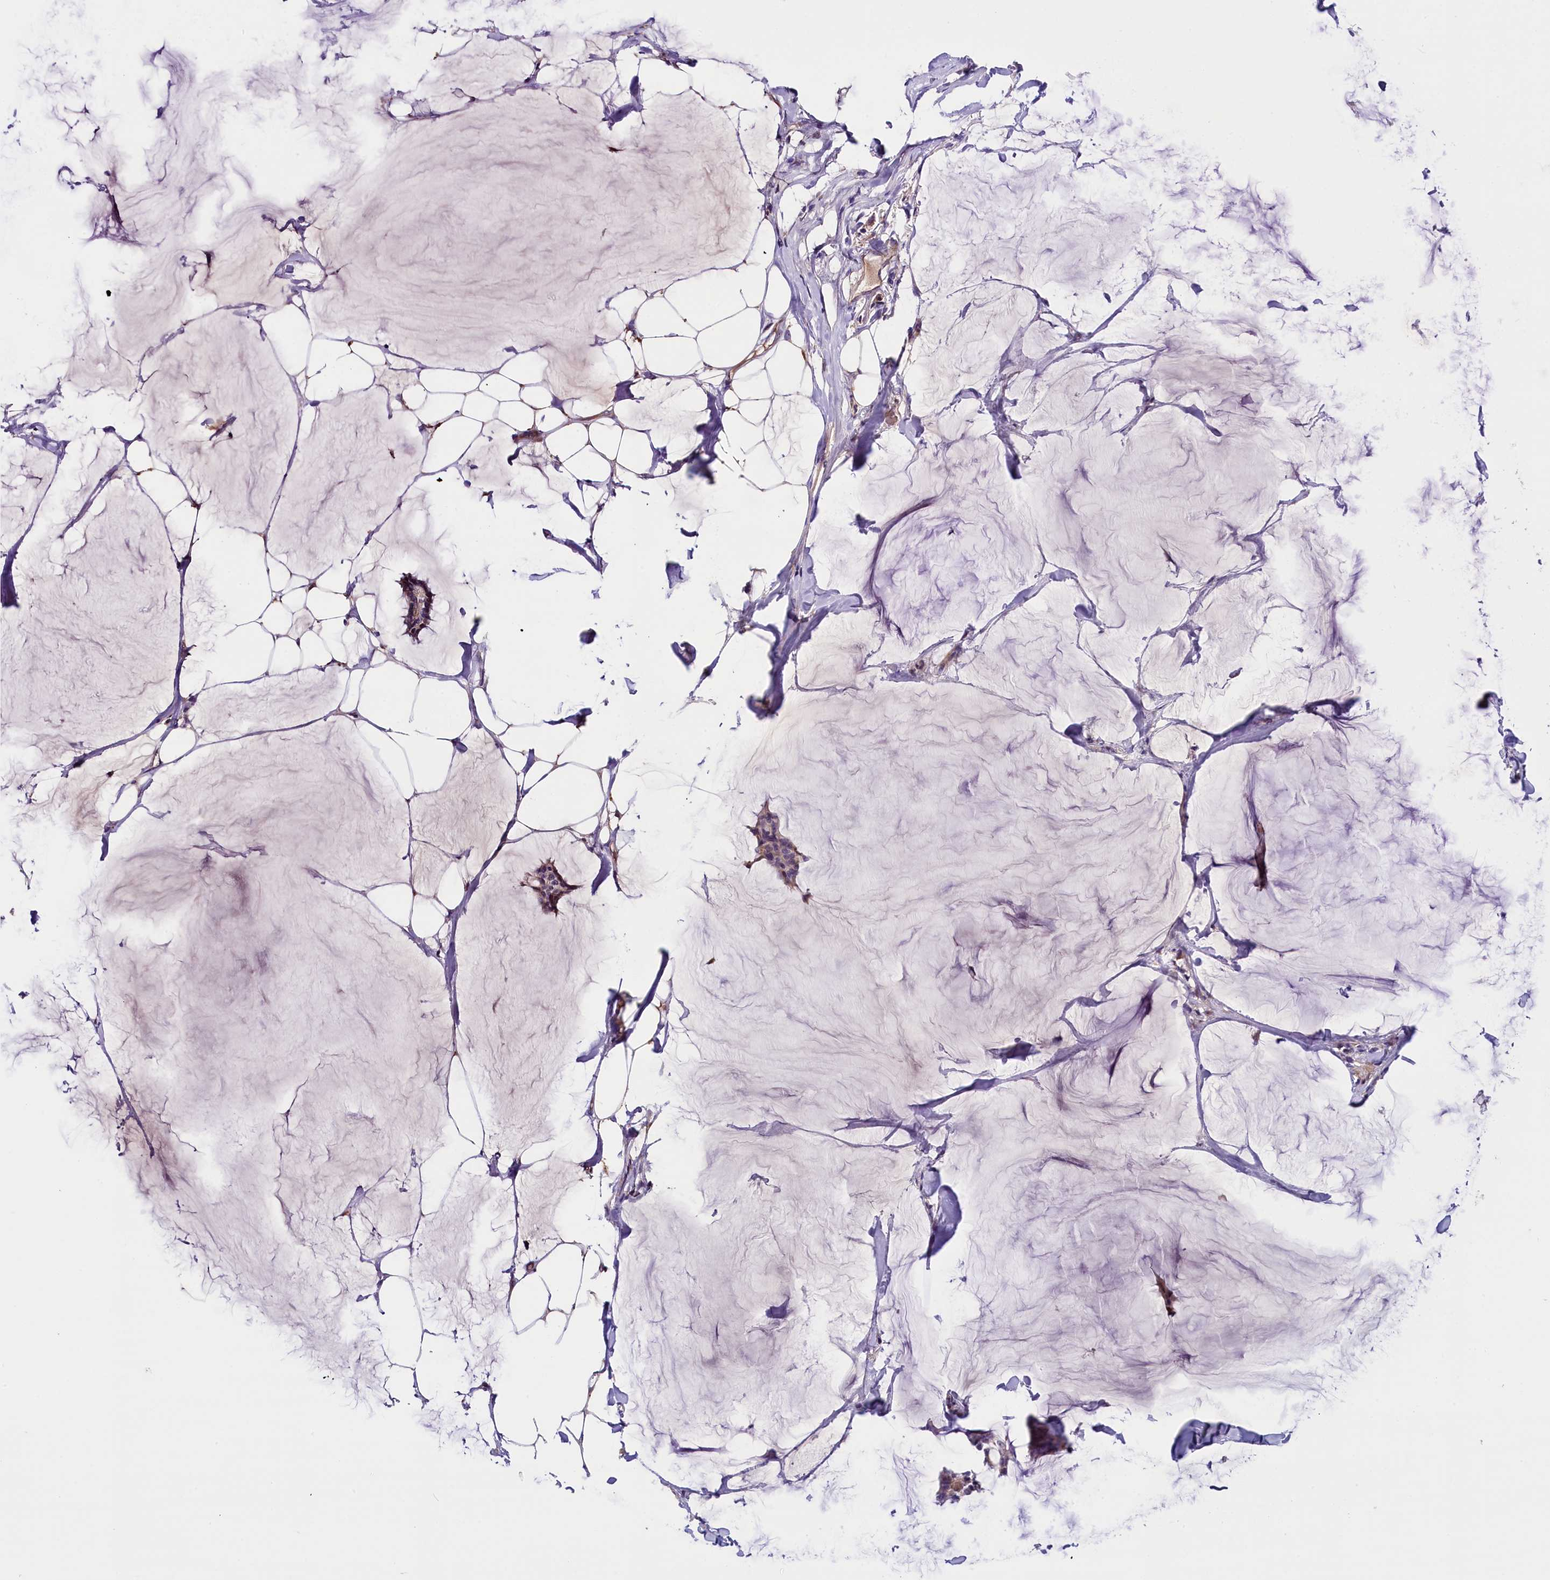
{"staining": {"intensity": "weak", "quantity": "<25%", "location": "cytoplasmic/membranous"}, "tissue": "breast cancer", "cell_type": "Tumor cells", "image_type": "cancer", "snomed": [{"axis": "morphology", "description": "Duct carcinoma"}, {"axis": "topography", "description": "Breast"}], "caption": "DAB (3,3'-diaminobenzidine) immunohistochemical staining of infiltrating ductal carcinoma (breast) demonstrates no significant expression in tumor cells.", "gene": "CCDC32", "patient": {"sex": "female", "age": 93}}